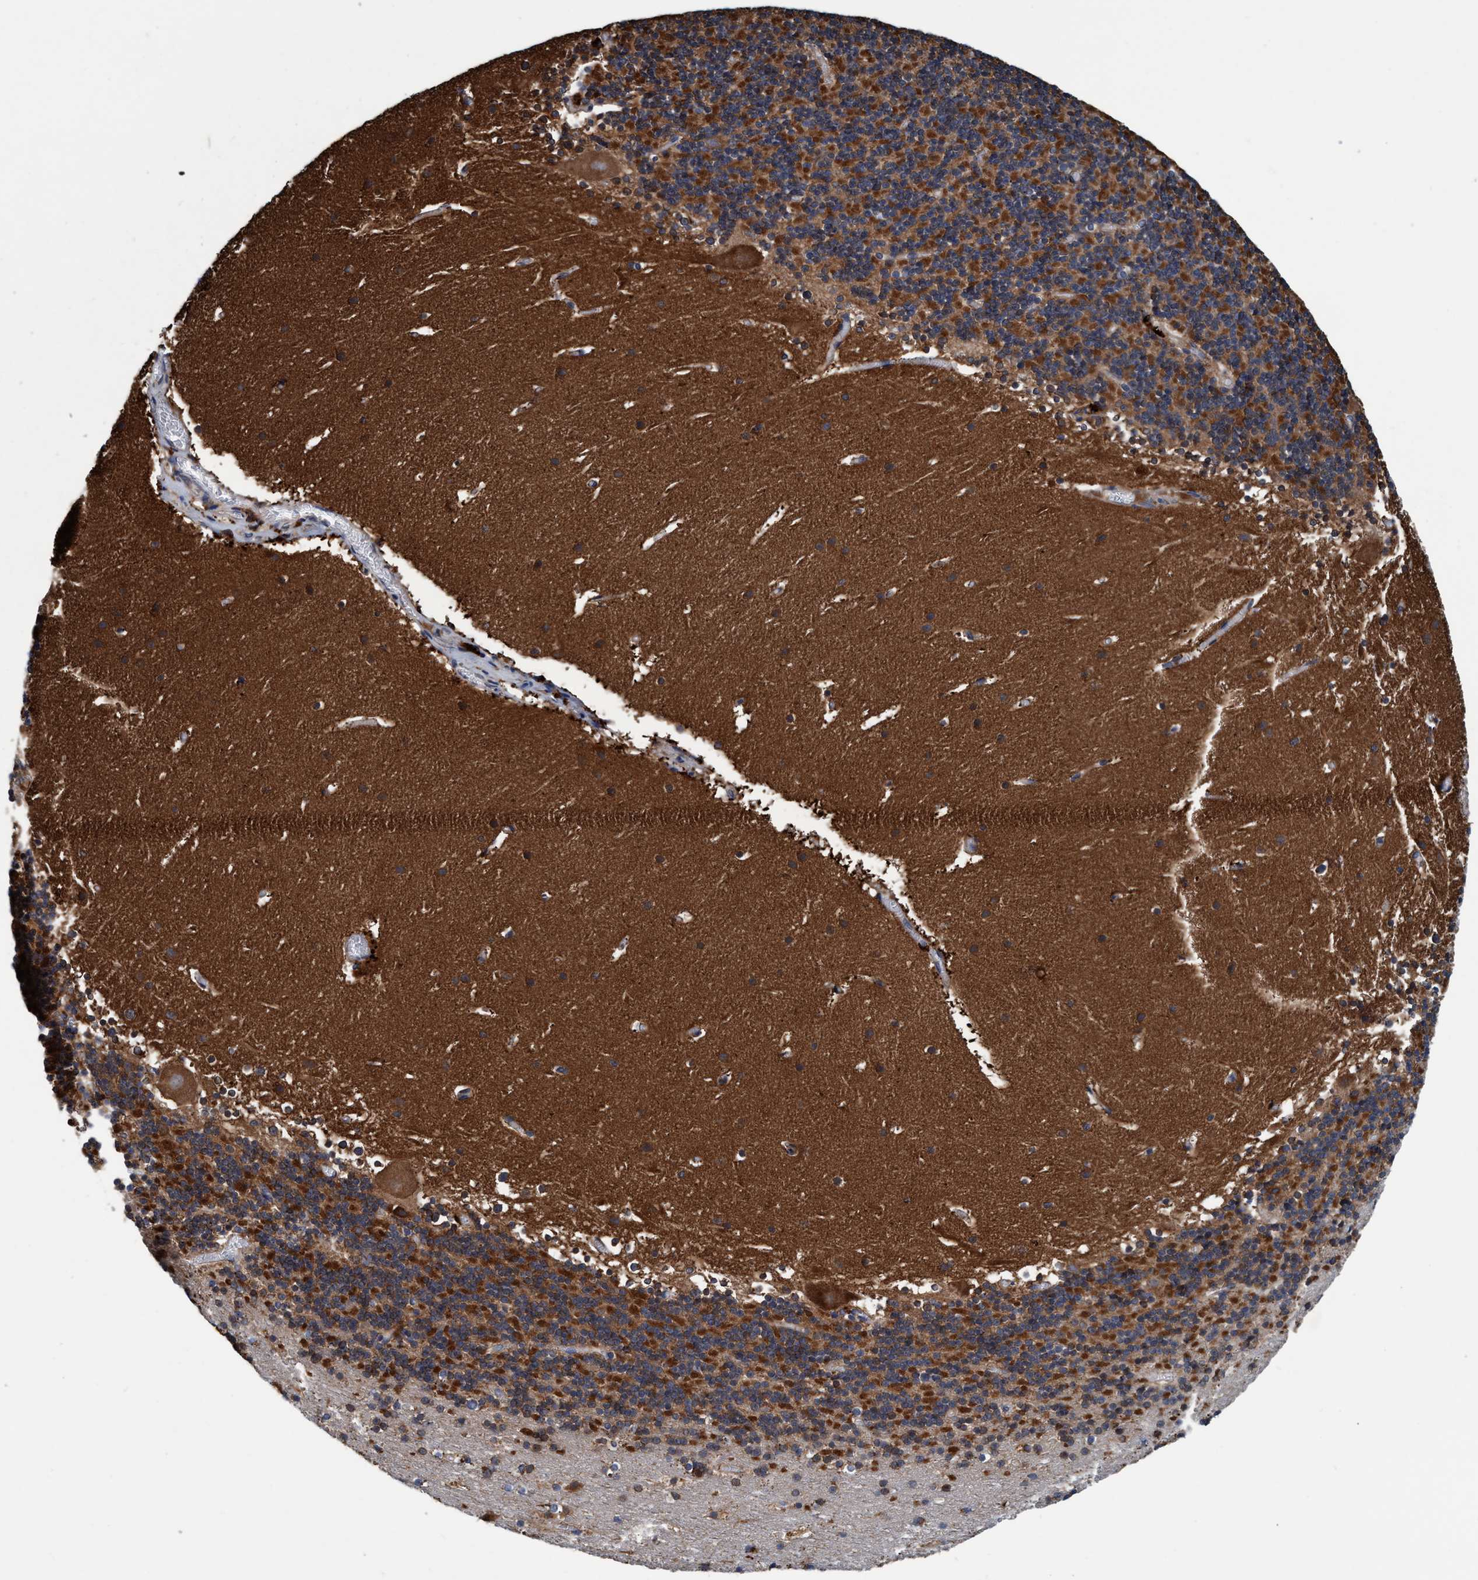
{"staining": {"intensity": "moderate", "quantity": "25%-75%", "location": "cytoplasmic/membranous"}, "tissue": "cerebellum", "cell_type": "Cells in granular layer", "image_type": "normal", "snomed": [{"axis": "morphology", "description": "Normal tissue, NOS"}, {"axis": "topography", "description": "Cerebellum"}], "caption": "Cells in granular layer reveal moderate cytoplasmic/membranous staining in approximately 25%-75% of cells in normal cerebellum. Nuclei are stained in blue.", "gene": "ENDOG", "patient": {"sex": "male", "age": 45}}